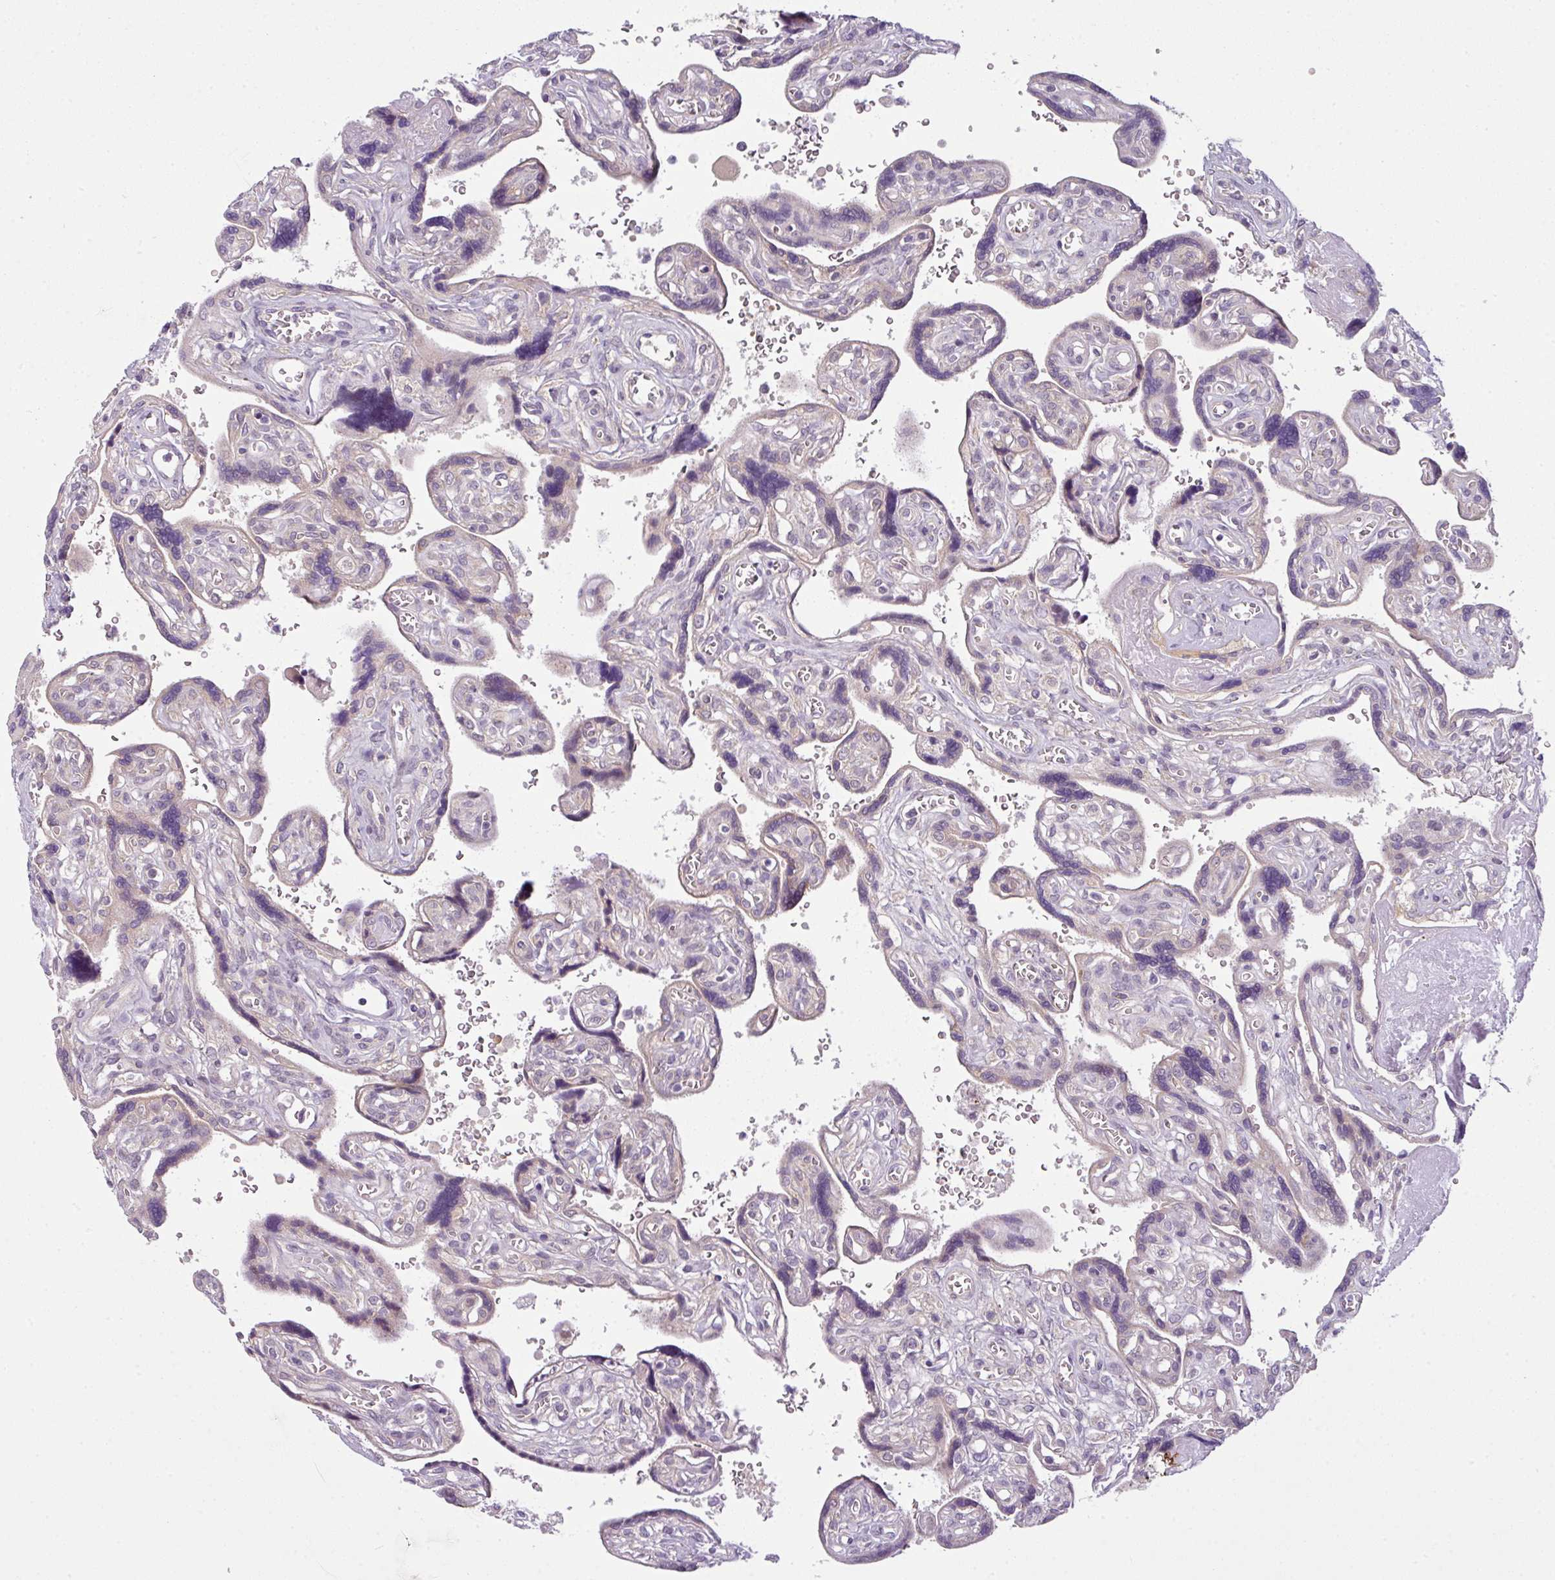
{"staining": {"intensity": "weak", "quantity": "25%-75%", "location": "nuclear"}, "tissue": "placenta", "cell_type": "Decidual cells", "image_type": "normal", "snomed": [{"axis": "morphology", "description": "Normal tissue, NOS"}, {"axis": "topography", "description": "Placenta"}], "caption": "The immunohistochemical stain shows weak nuclear expression in decidual cells of normal placenta. Nuclei are stained in blue.", "gene": "DERPC", "patient": {"sex": "female", "age": 39}}